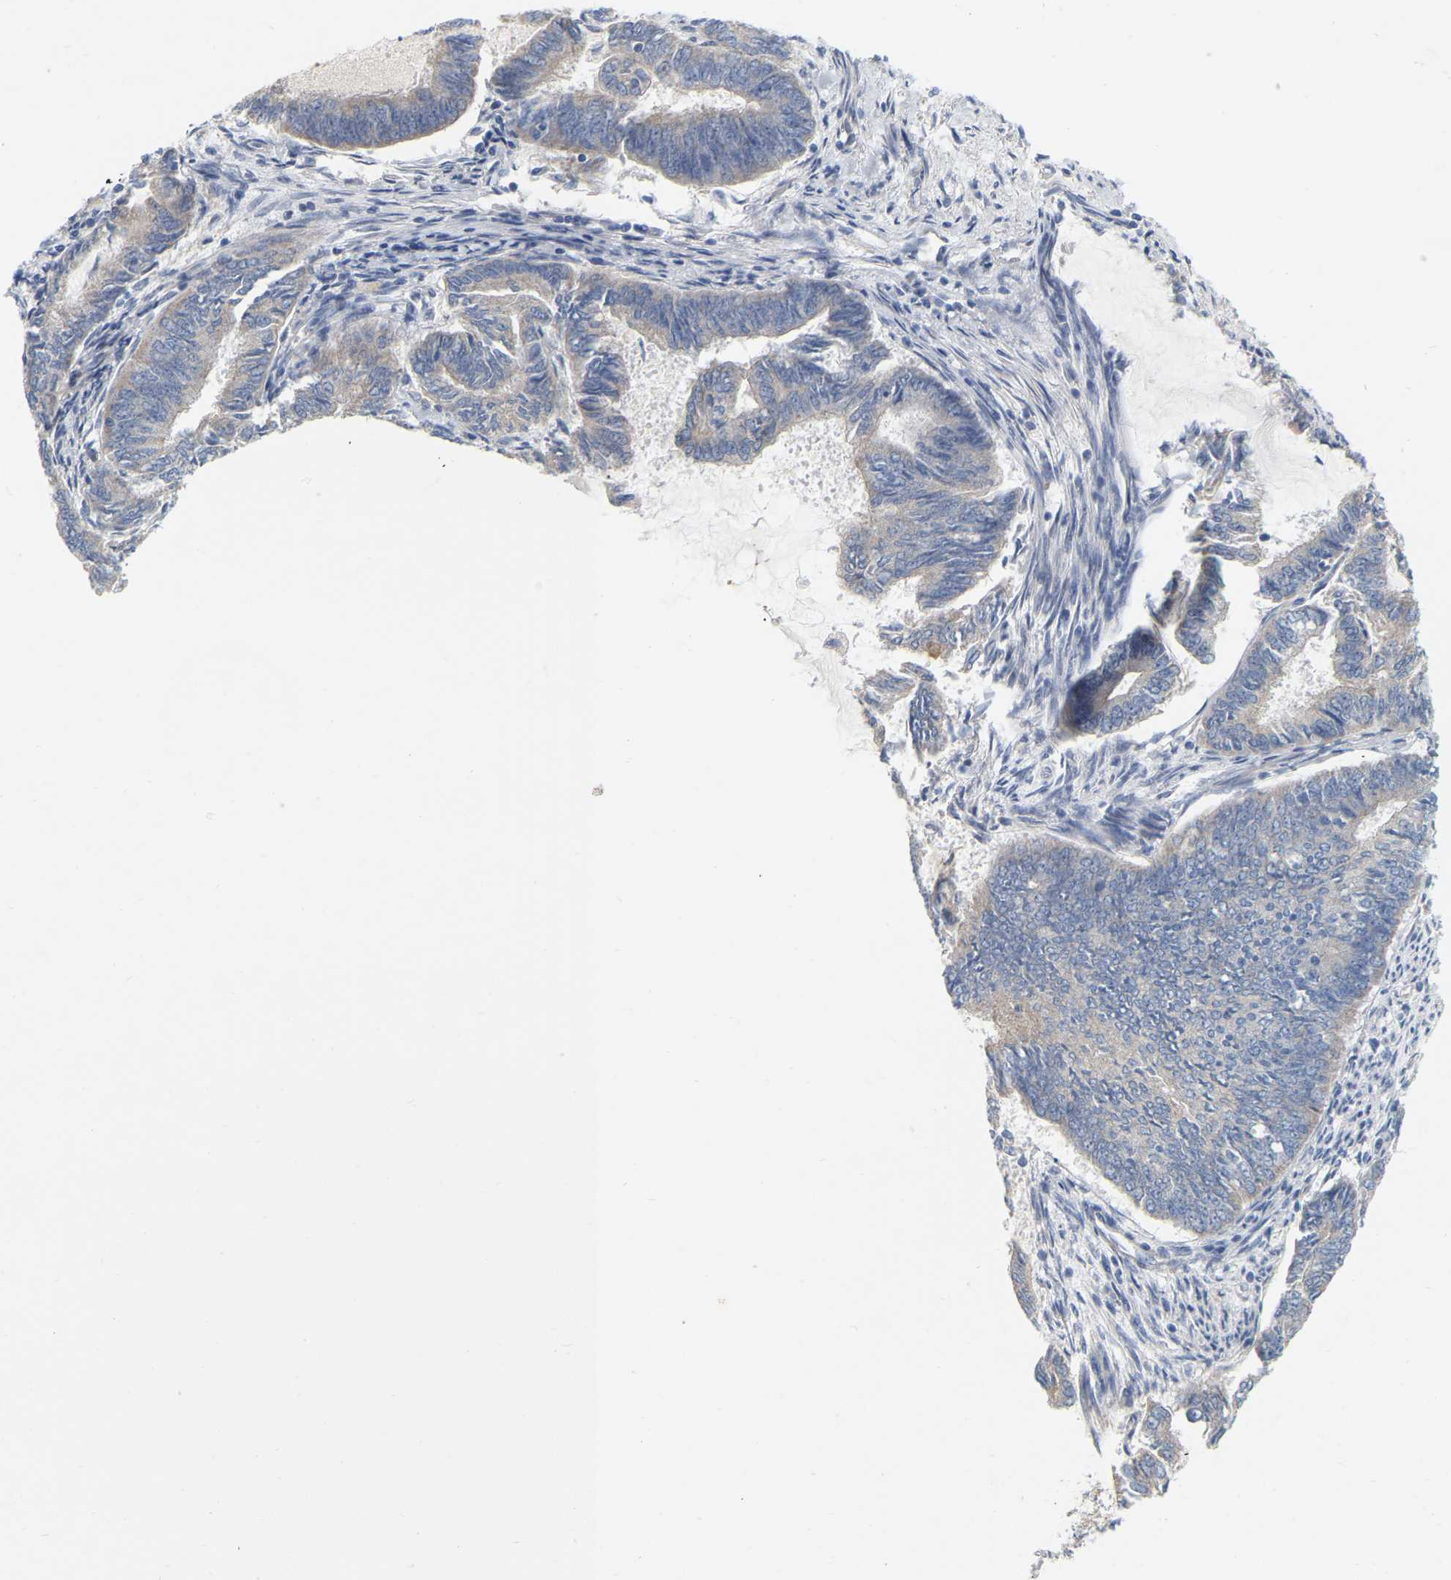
{"staining": {"intensity": "negative", "quantity": "none", "location": "none"}, "tissue": "endometrial cancer", "cell_type": "Tumor cells", "image_type": "cancer", "snomed": [{"axis": "morphology", "description": "Adenocarcinoma, NOS"}, {"axis": "topography", "description": "Endometrium"}], "caption": "This is an immunohistochemistry photomicrograph of adenocarcinoma (endometrial). There is no expression in tumor cells.", "gene": "MINDY4", "patient": {"sex": "female", "age": 86}}